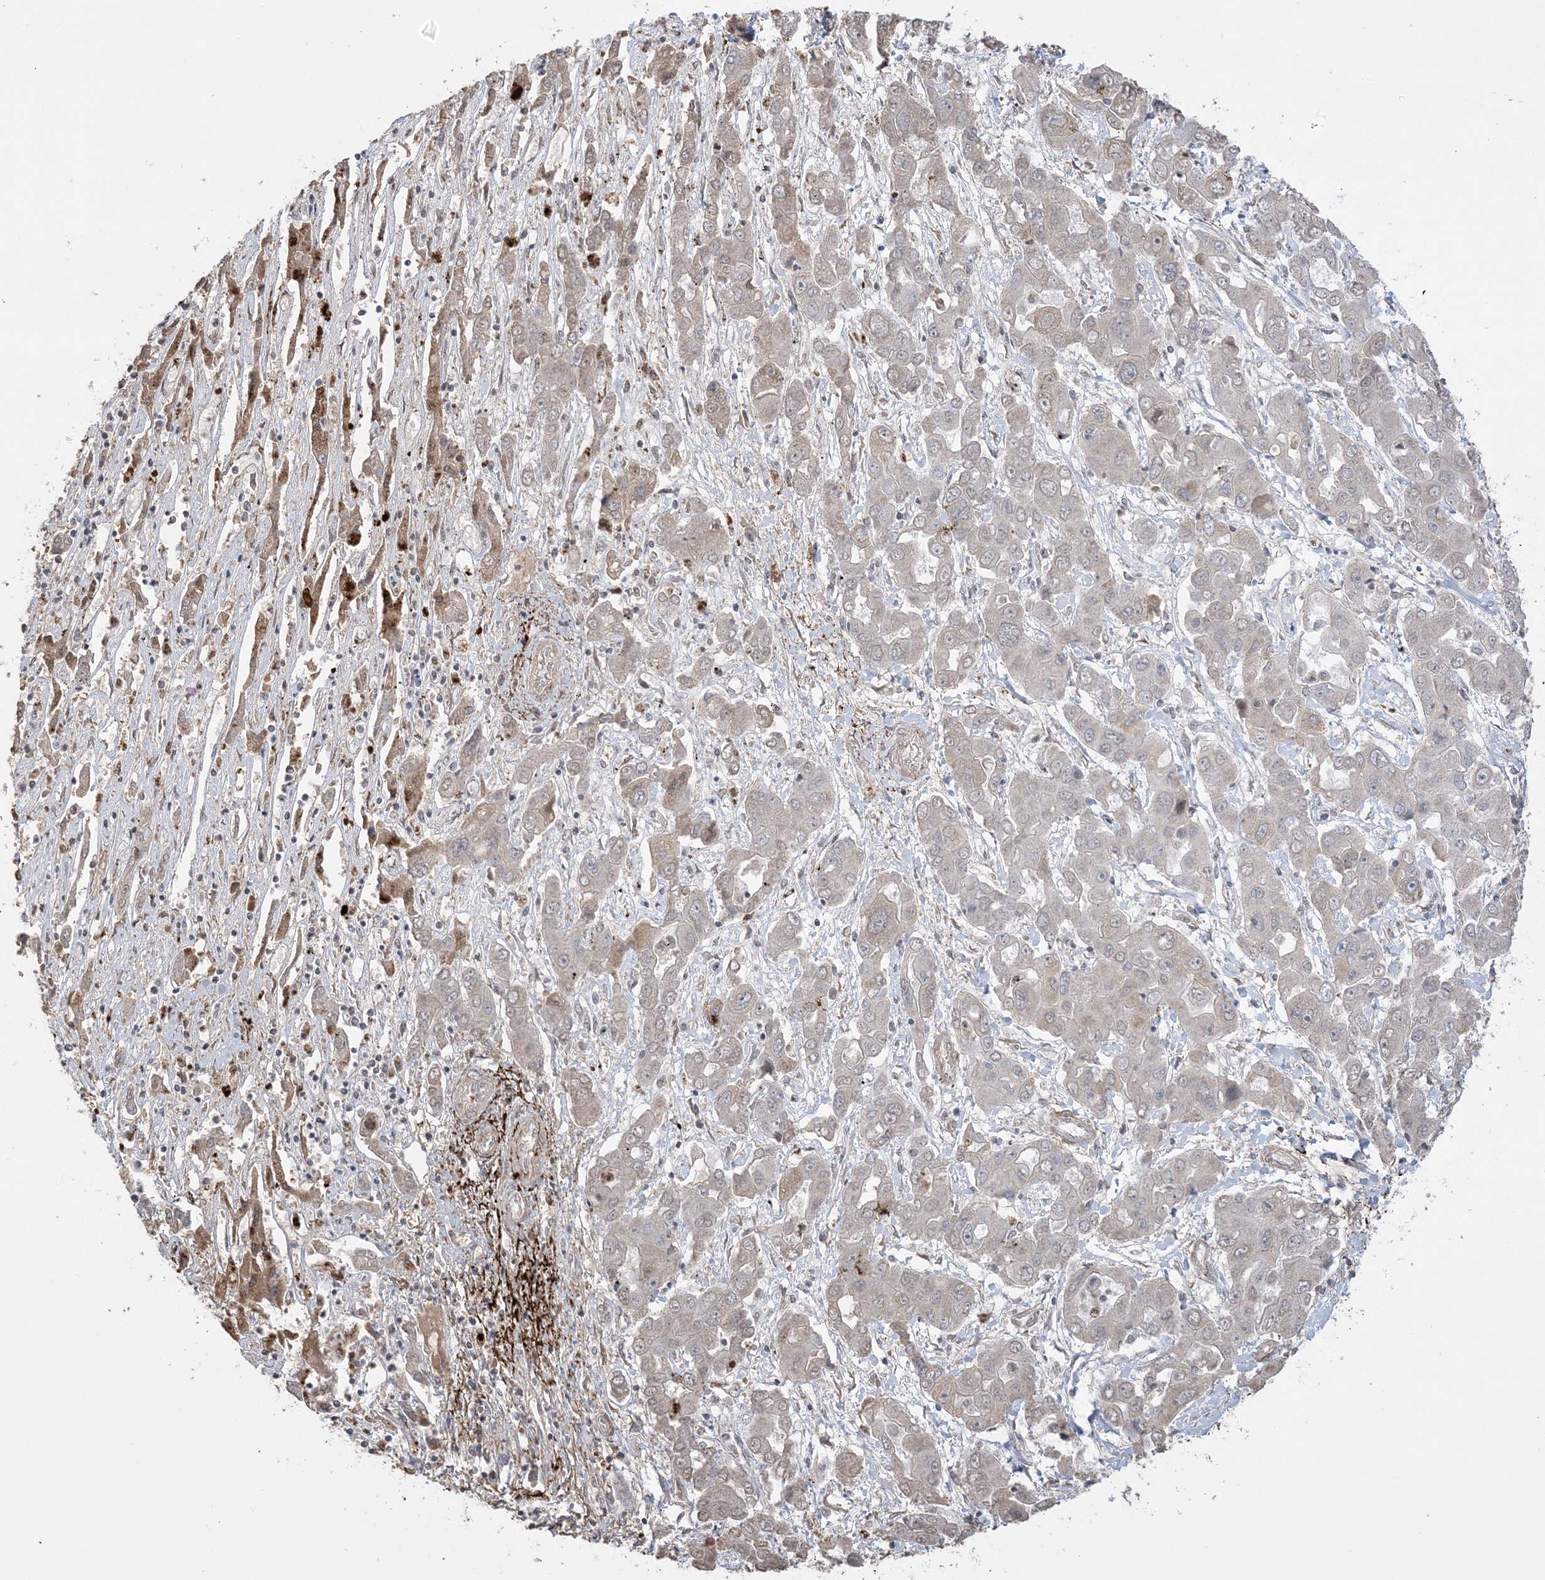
{"staining": {"intensity": "weak", "quantity": "25%-75%", "location": "cytoplasmic/membranous"}, "tissue": "liver cancer", "cell_type": "Tumor cells", "image_type": "cancer", "snomed": [{"axis": "morphology", "description": "Cholangiocarcinoma"}, {"axis": "topography", "description": "Liver"}], "caption": "Protein expression by IHC reveals weak cytoplasmic/membranous expression in approximately 25%-75% of tumor cells in liver cholangiocarcinoma.", "gene": "XRN1", "patient": {"sex": "male", "age": 67}}